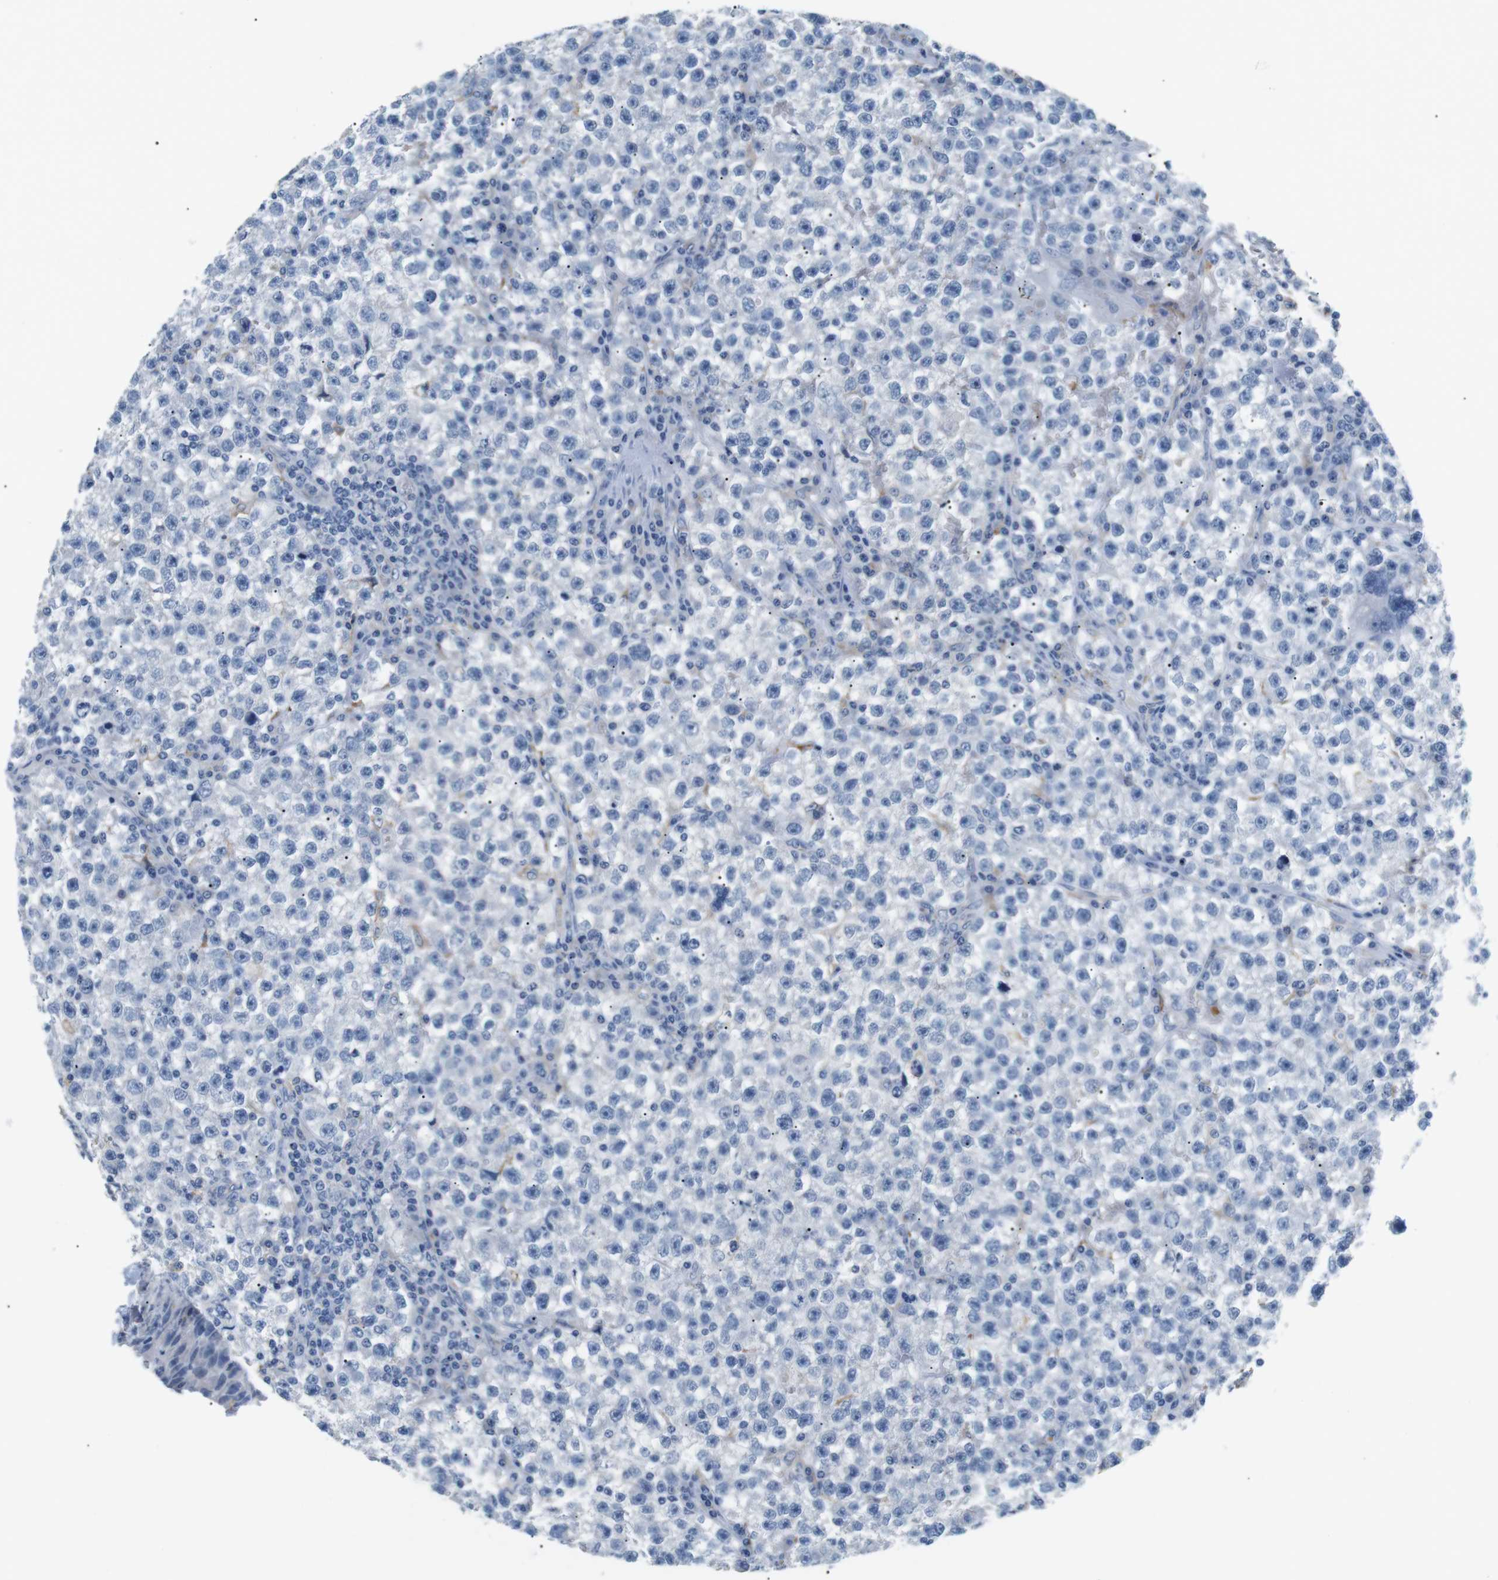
{"staining": {"intensity": "negative", "quantity": "none", "location": "none"}, "tissue": "testis cancer", "cell_type": "Tumor cells", "image_type": "cancer", "snomed": [{"axis": "morphology", "description": "Seminoma, NOS"}, {"axis": "topography", "description": "Testis"}], "caption": "Tumor cells show no significant protein expression in seminoma (testis). (Stains: DAB immunohistochemistry (IHC) with hematoxylin counter stain, Microscopy: brightfield microscopy at high magnification).", "gene": "FCGRT", "patient": {"sex": "male", "age": 22}}